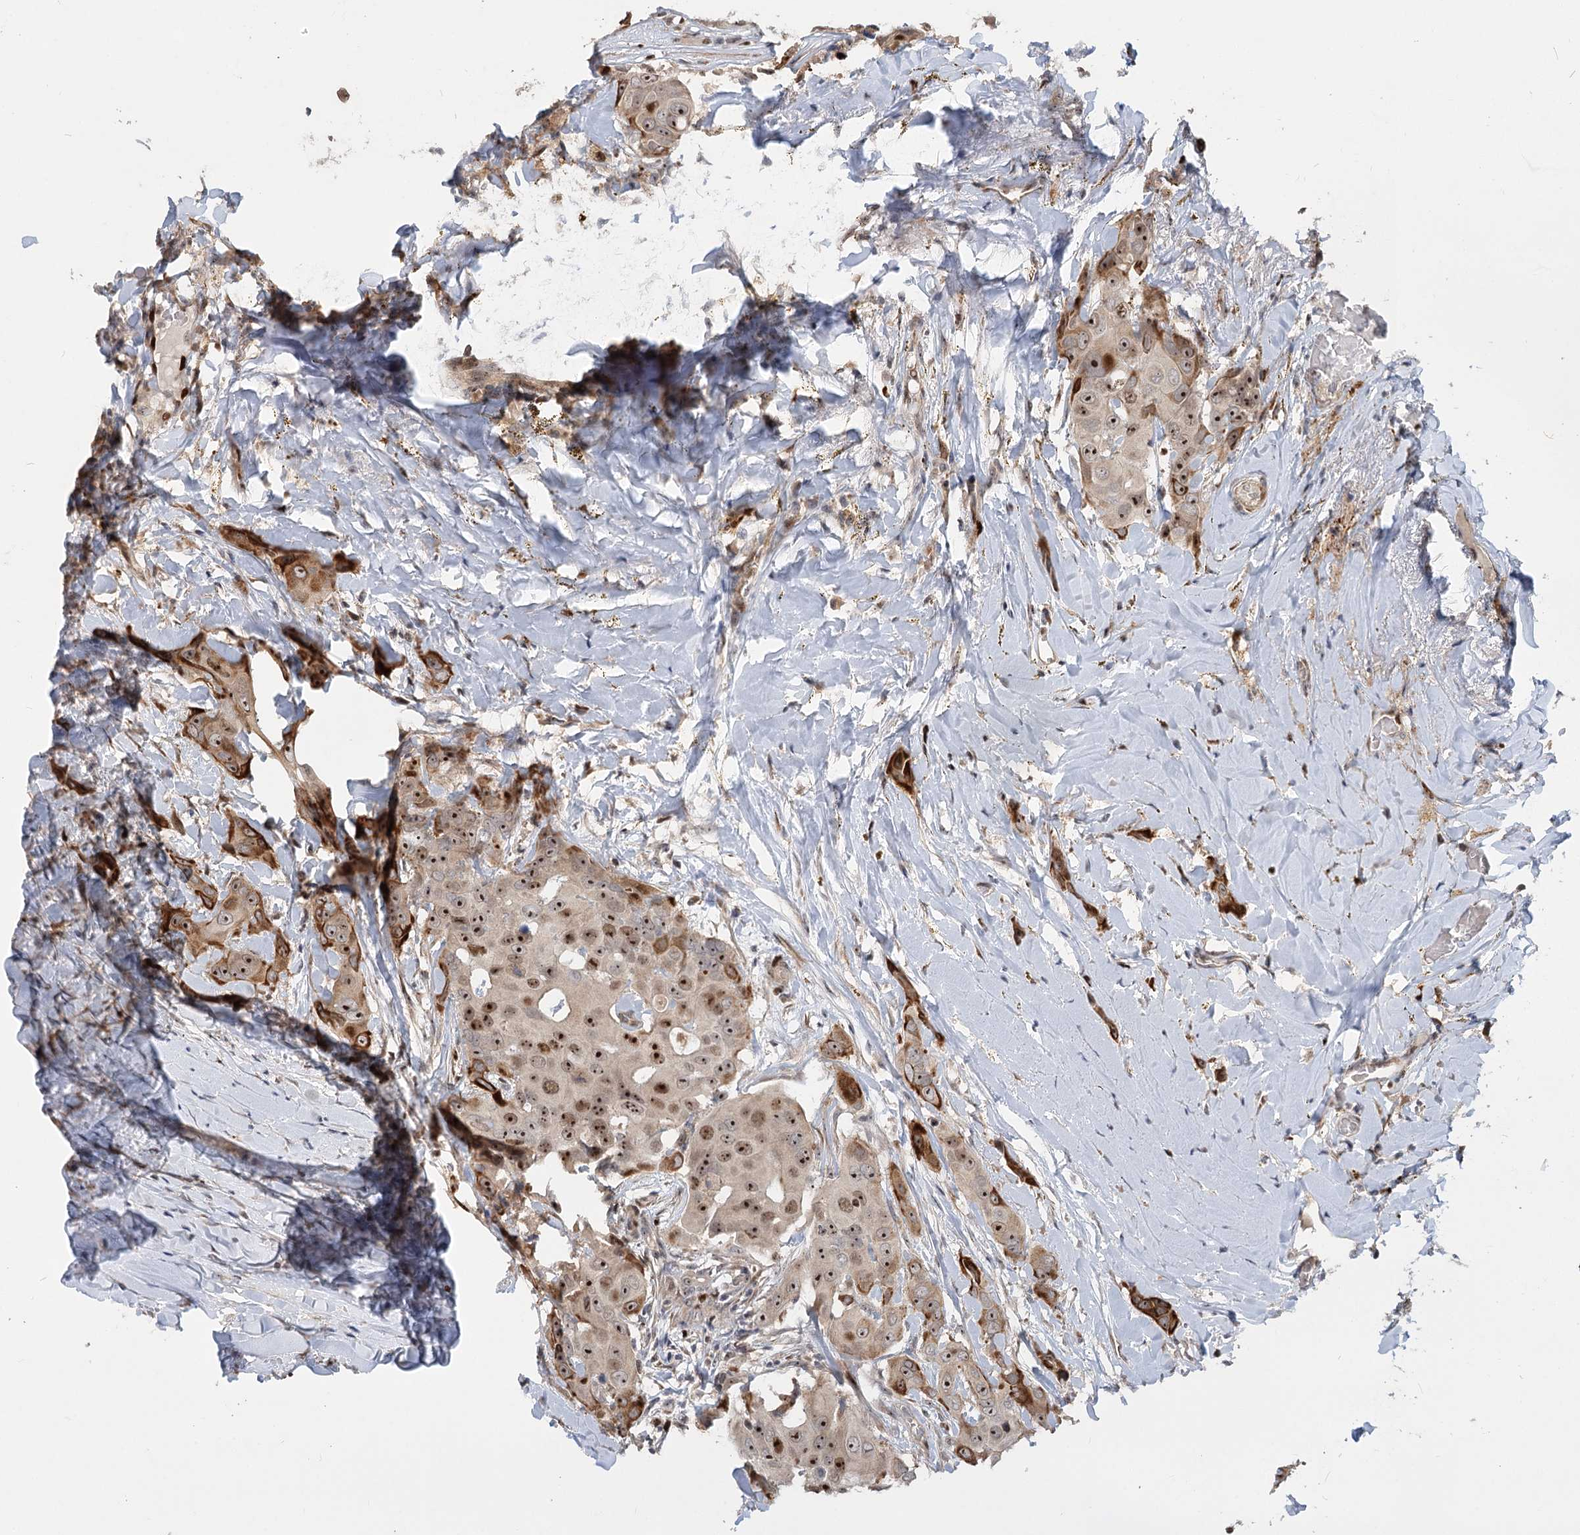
{"staining": {"intensity": "strong", "quantity": ">75%", "location": "nuclear"}, "tissue": "head and neck cancer", "cell_type": "Tumor cells", "image_type": "cancer", "snomed": [{"axis": "morphology", "description": "Adenocarcinoma, NOS"}, {"axis": "morphology", "description": "Adenocarcinoma, metastatic, NOS"}, {"axis": "topography", "description": "Head-Neck"}], "caption": "This image reveals IHC staining of human metastatic adenocarcinoma (head and neck), with high strong nuclear expression in about >75% of tumor cells.", "gene": "PIK3C2A", "patient": {"sex": "male", "age": 75}}